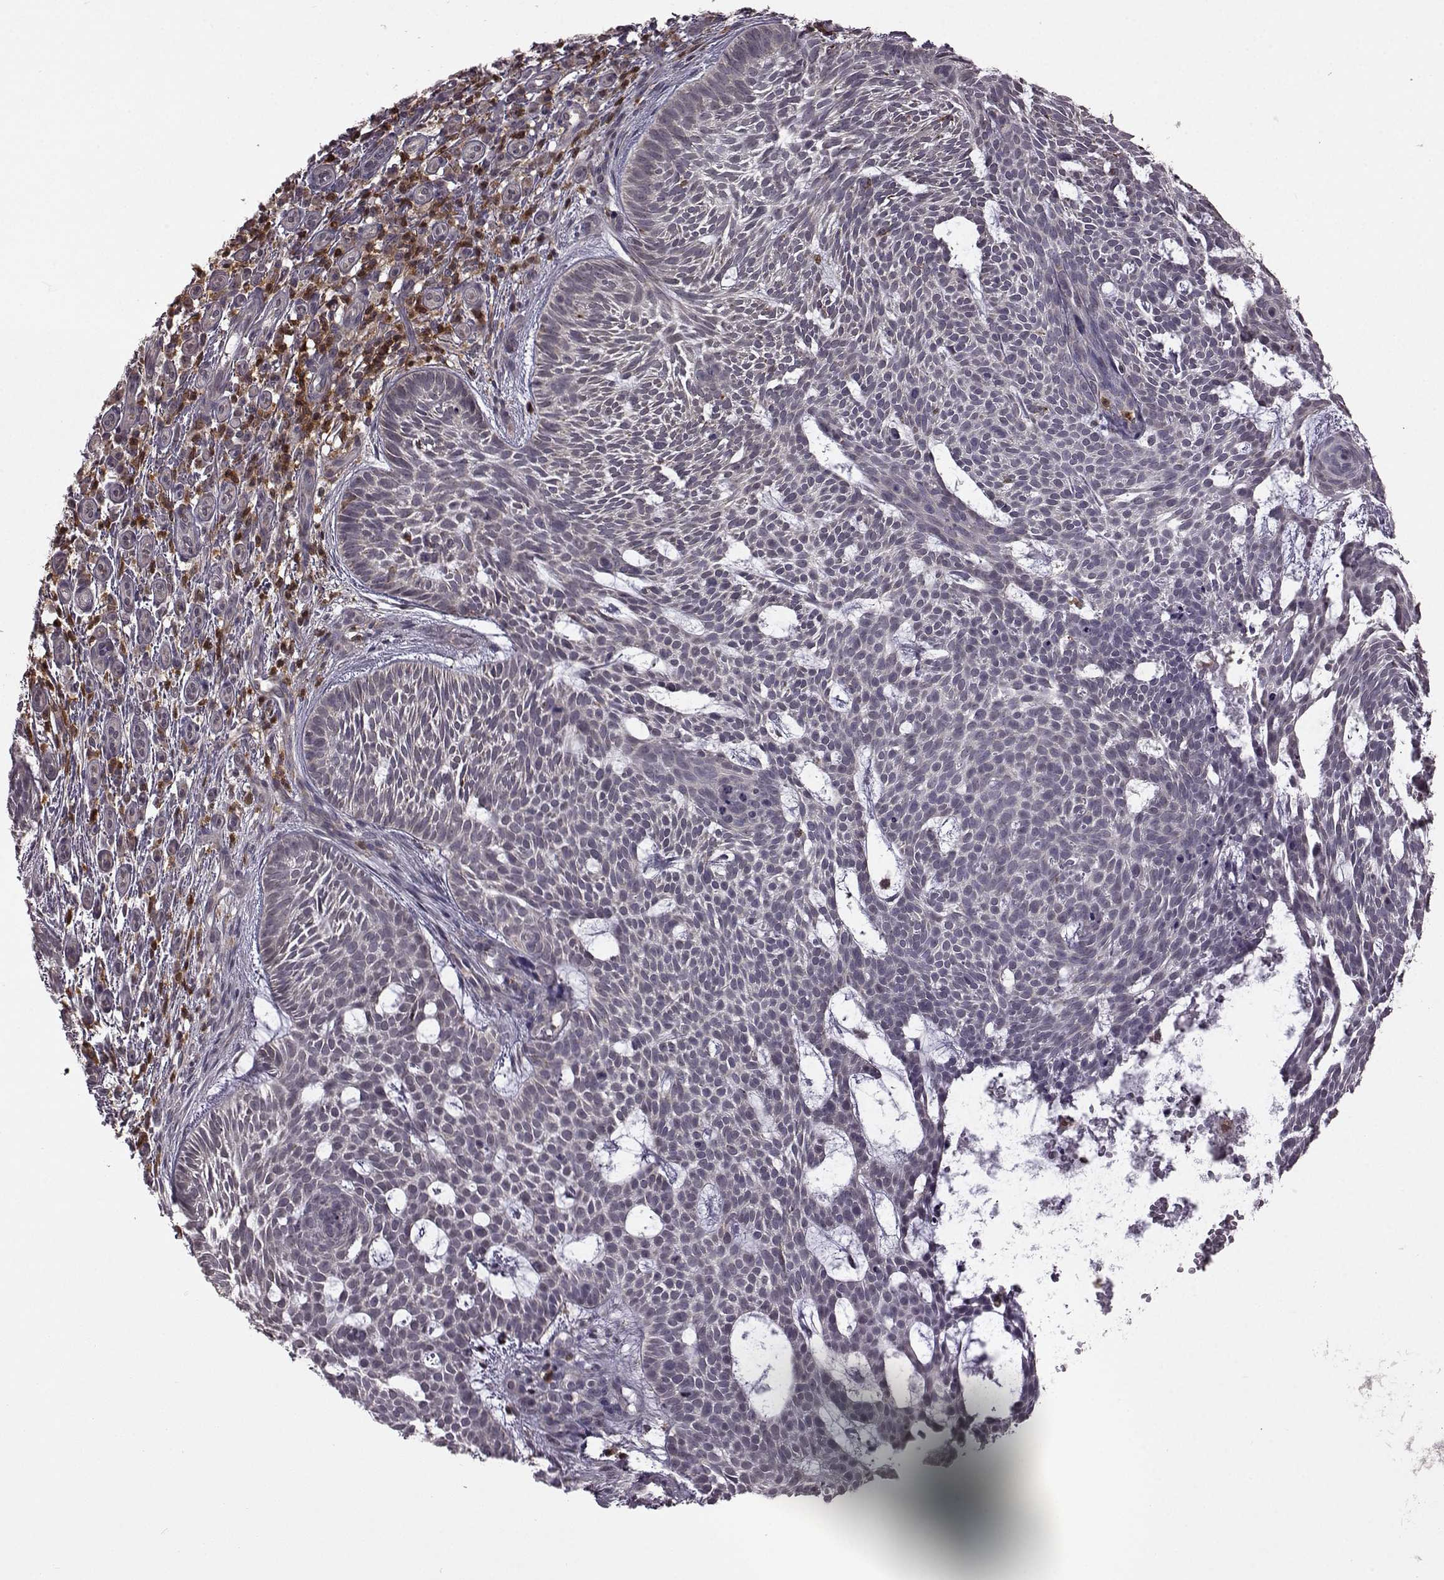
{"staining": {"intensity": "negative", "quantity": "none", "location": "none"}, "tissue": "skin cancer", "cell_type": "Tumor cells", "image_type": "cancer", "snomed": [{"axis": "morphology", "description": "Basal cell carcinoma"}, {"axis": "topography", "description": "Skin"}], "caption": "Tumor cells show no significant protein staining in skin cancer (basal cell carcinoma).", "gene": "DOK2", "patient": {"sex": "male", "age": 59}}